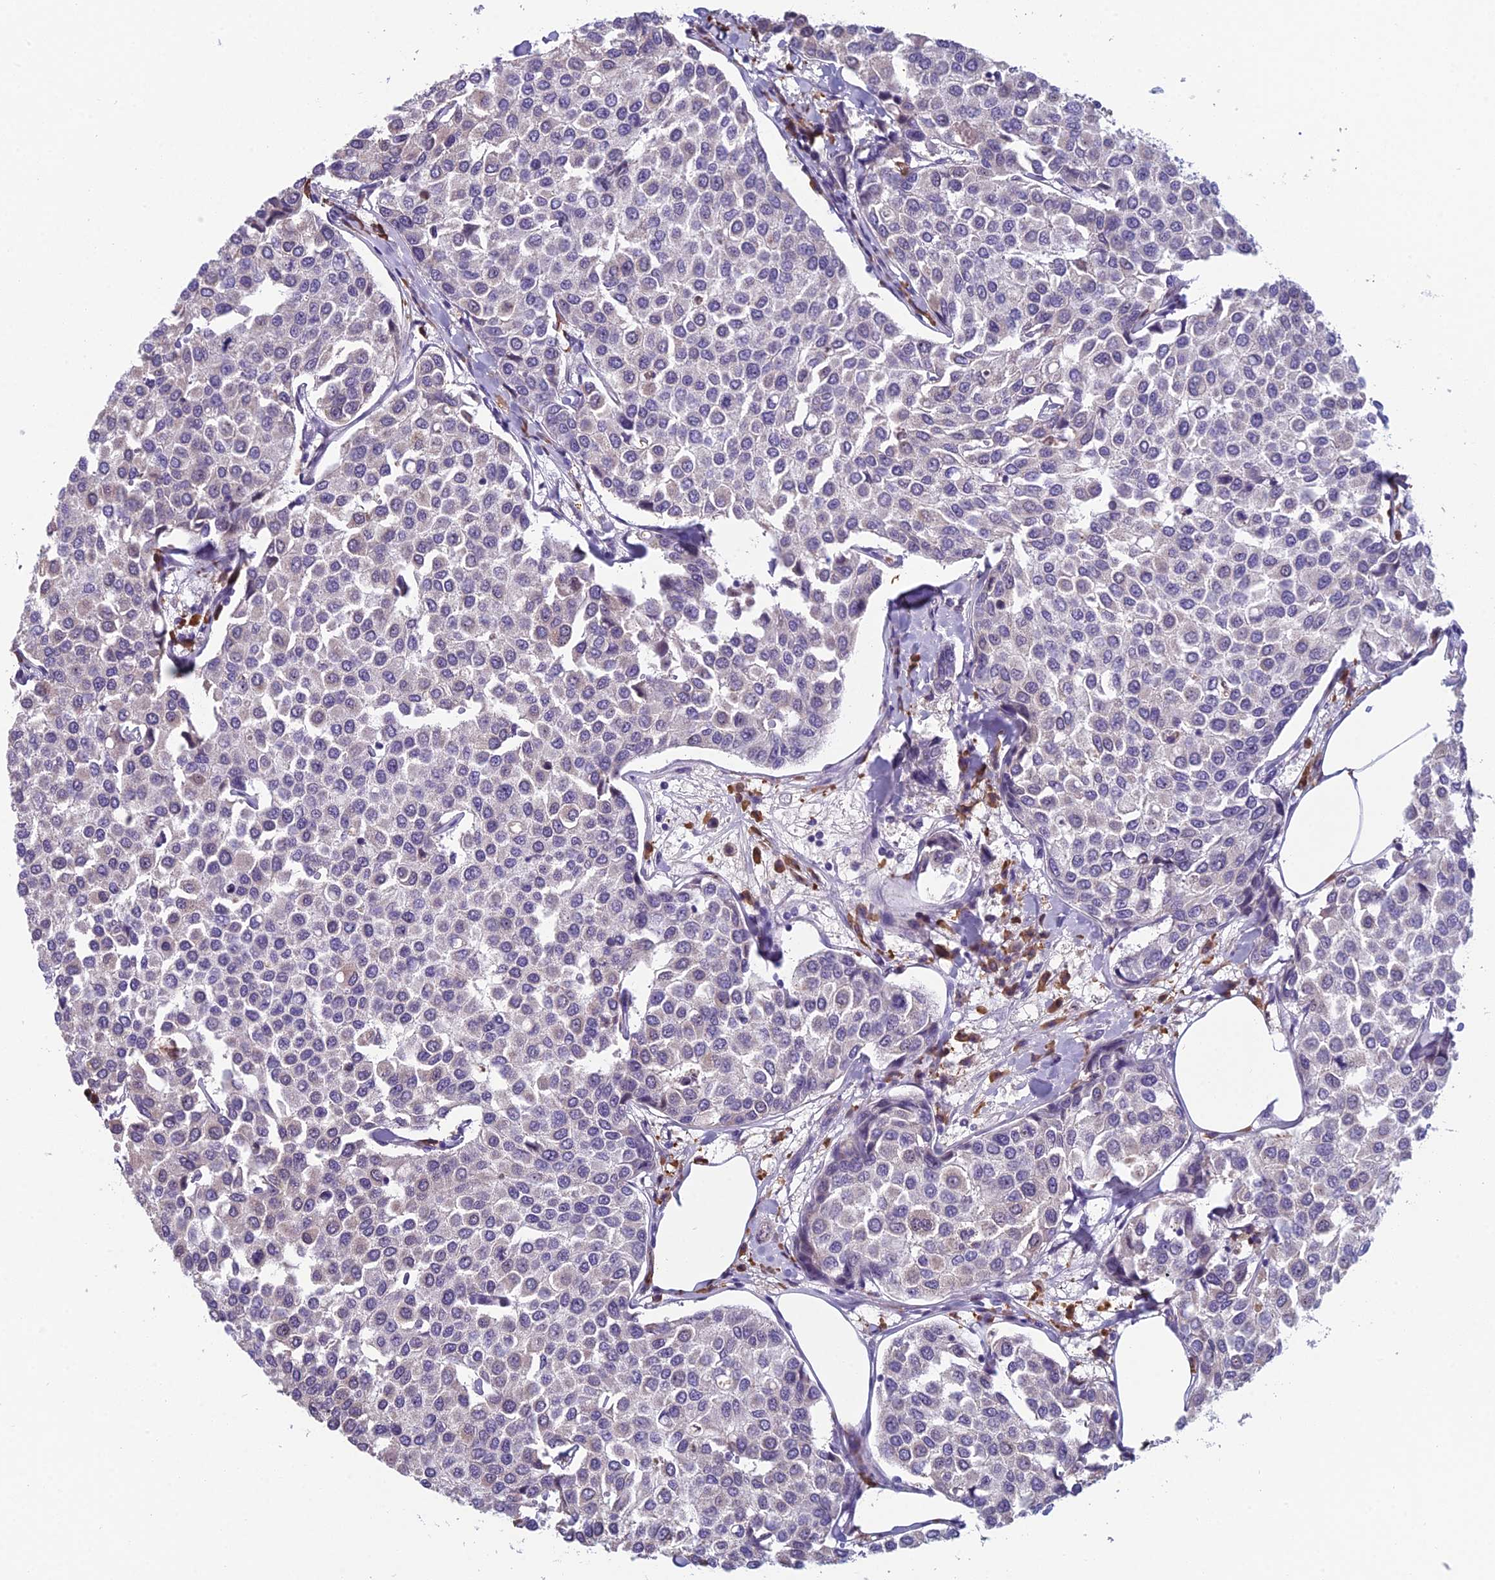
{"staining": {"intensity": "negative", "quantity": "none", "location": "none"}, "tissue": "breast cancer", "cell_type": "Tumor cells", "image_type": "cancer", "snomed": [{"axis": "morphology", "description": "Duct carcinoma"}, {"axis": "topography", "description": "Breast"}], "caption": "Tumor cells are negative for protein expression in human breast intraductal carcinoma.", "gene": "NOC2L", "patient": {"sex": "female", "age": 55}}